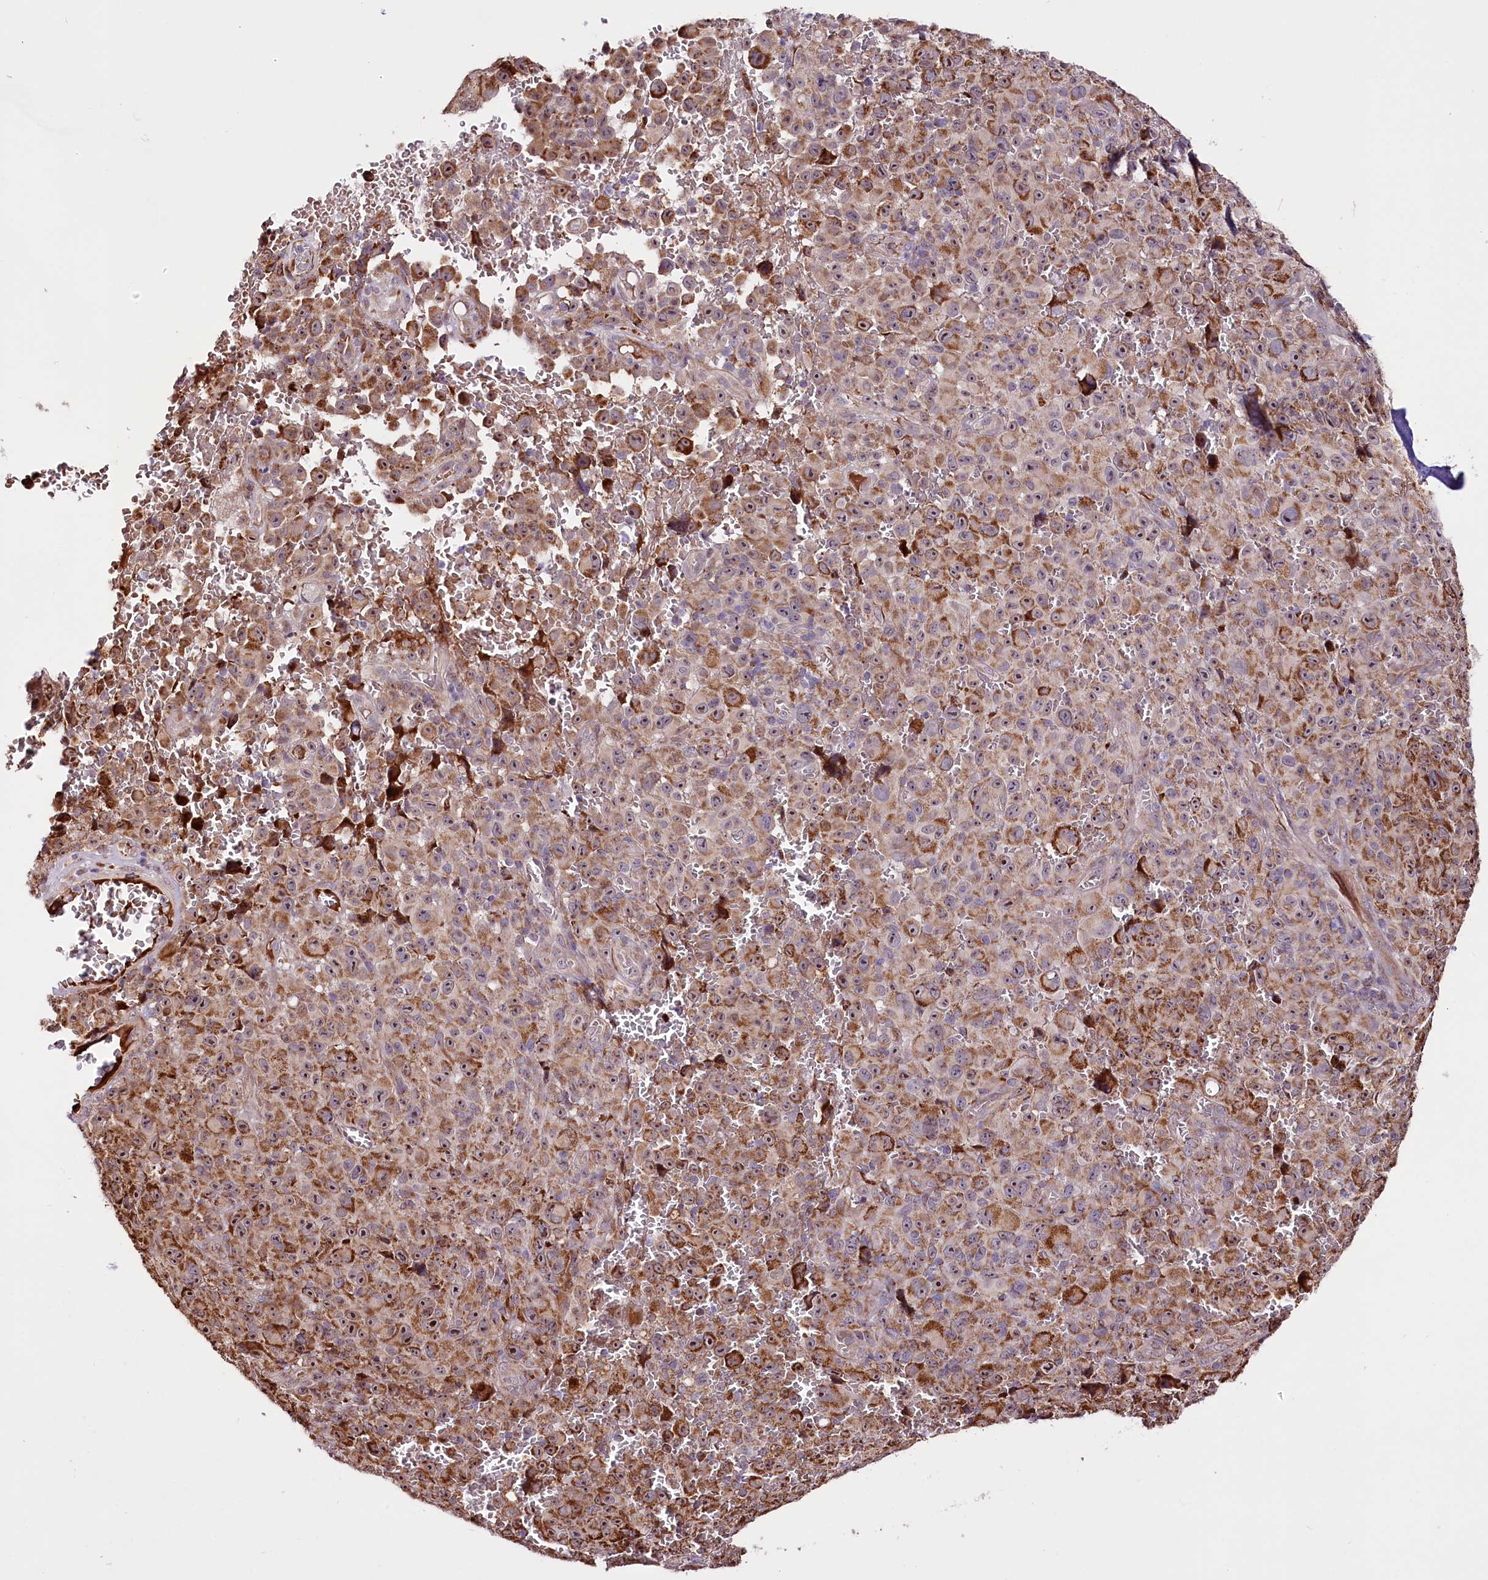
{"staining": {"intensity": "moderate", "quantity": ">75%", "location": "cytoplasmic/membranous"}, "tissue": "melanoma", "cell_type": "Tumor cells", "image_type": "cancer", "snomed": [{"axis": "morphology", "description": "Malignant melanoma, NOS"}, {"axis": "topography", "description": "Skin"}], "caption": "High-power microscopy captured an immunohistochemistry (IHC) image of malignant melanoma, revealing moderate cytoplasmic/membranous positivity in approximately >75% of tumor cells. The staining is performed using DAB brown chromogen to label protein expression. The nuclei are counter-stained blue using hematoxylin.", "gene": "ST7", "patient": {"sex": "female", "age": 82}}